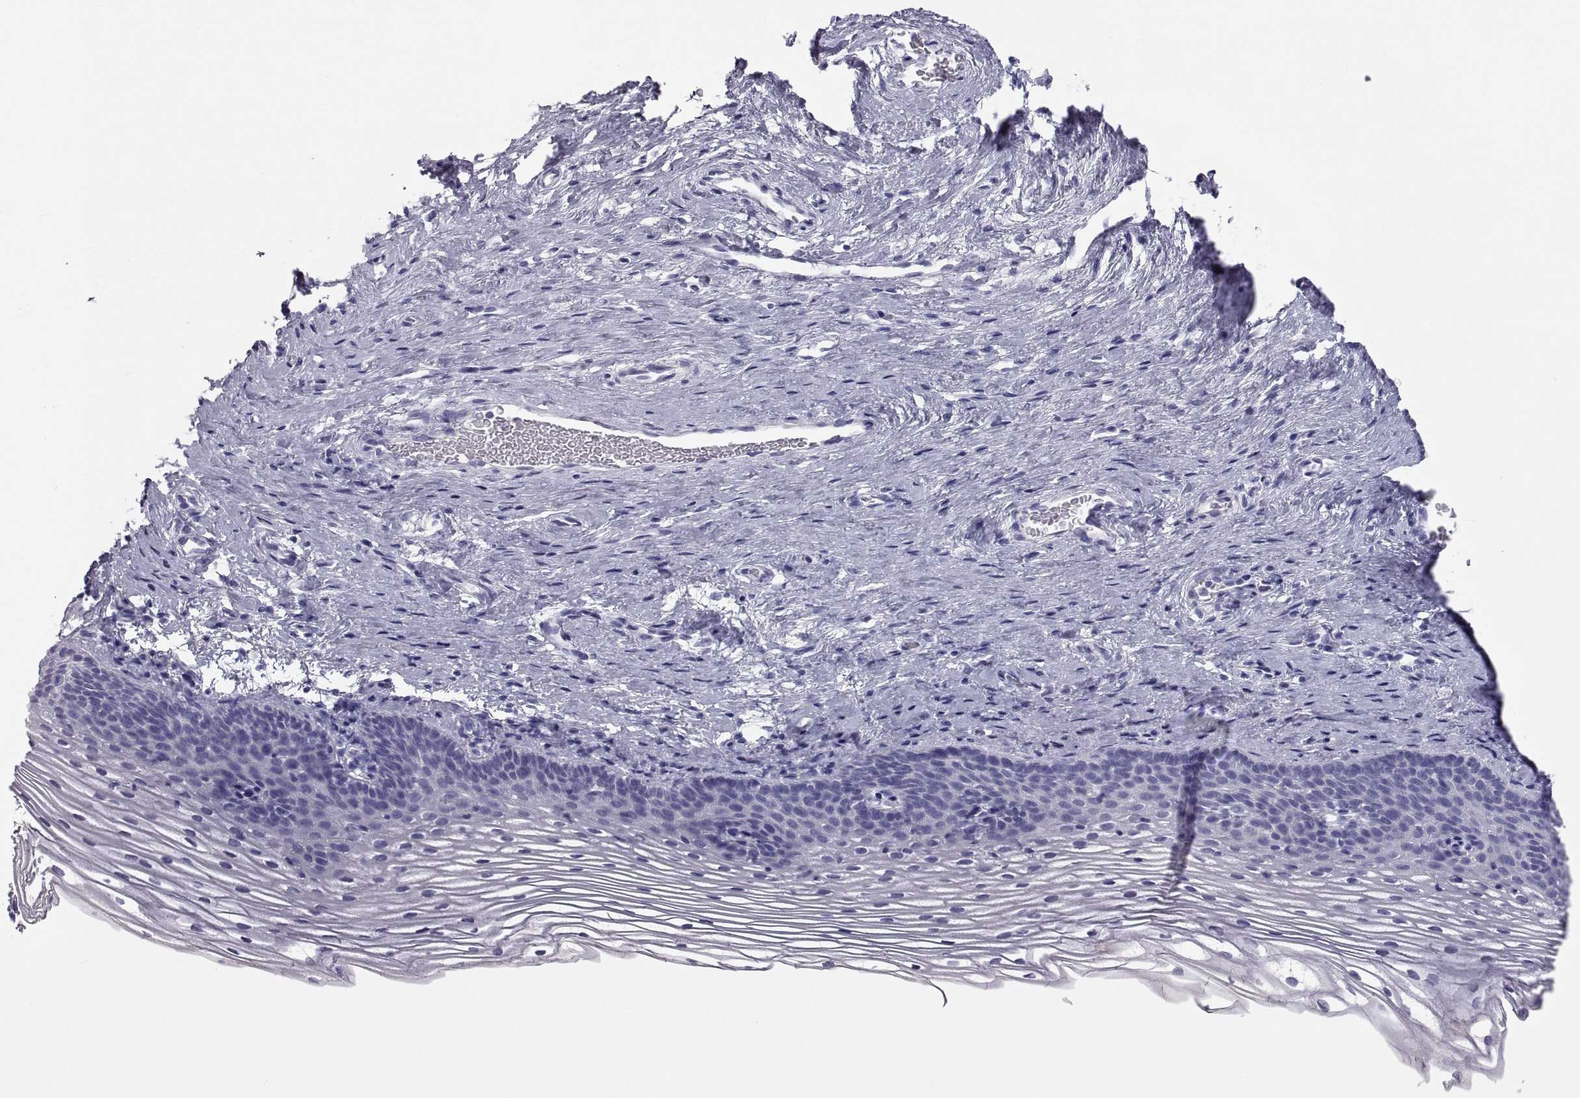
{"staining": {"intensity": "negative", "quantity": "none", "location": "none"}, "tissue": "cervix", "cell_type": "Glandular cells", "image_type": "normal", "snomed": [{"axis": "morphology", "description": "Normal tissue, NOS"}, {"axis": "topography", "description": "Cervix"}], "caption": "A micrograph of cervix stained for a protein exhibits no brown staining in glandular cells.", "gene": "PCSK1N", "patient": {"sex": "female", "age": 39}}